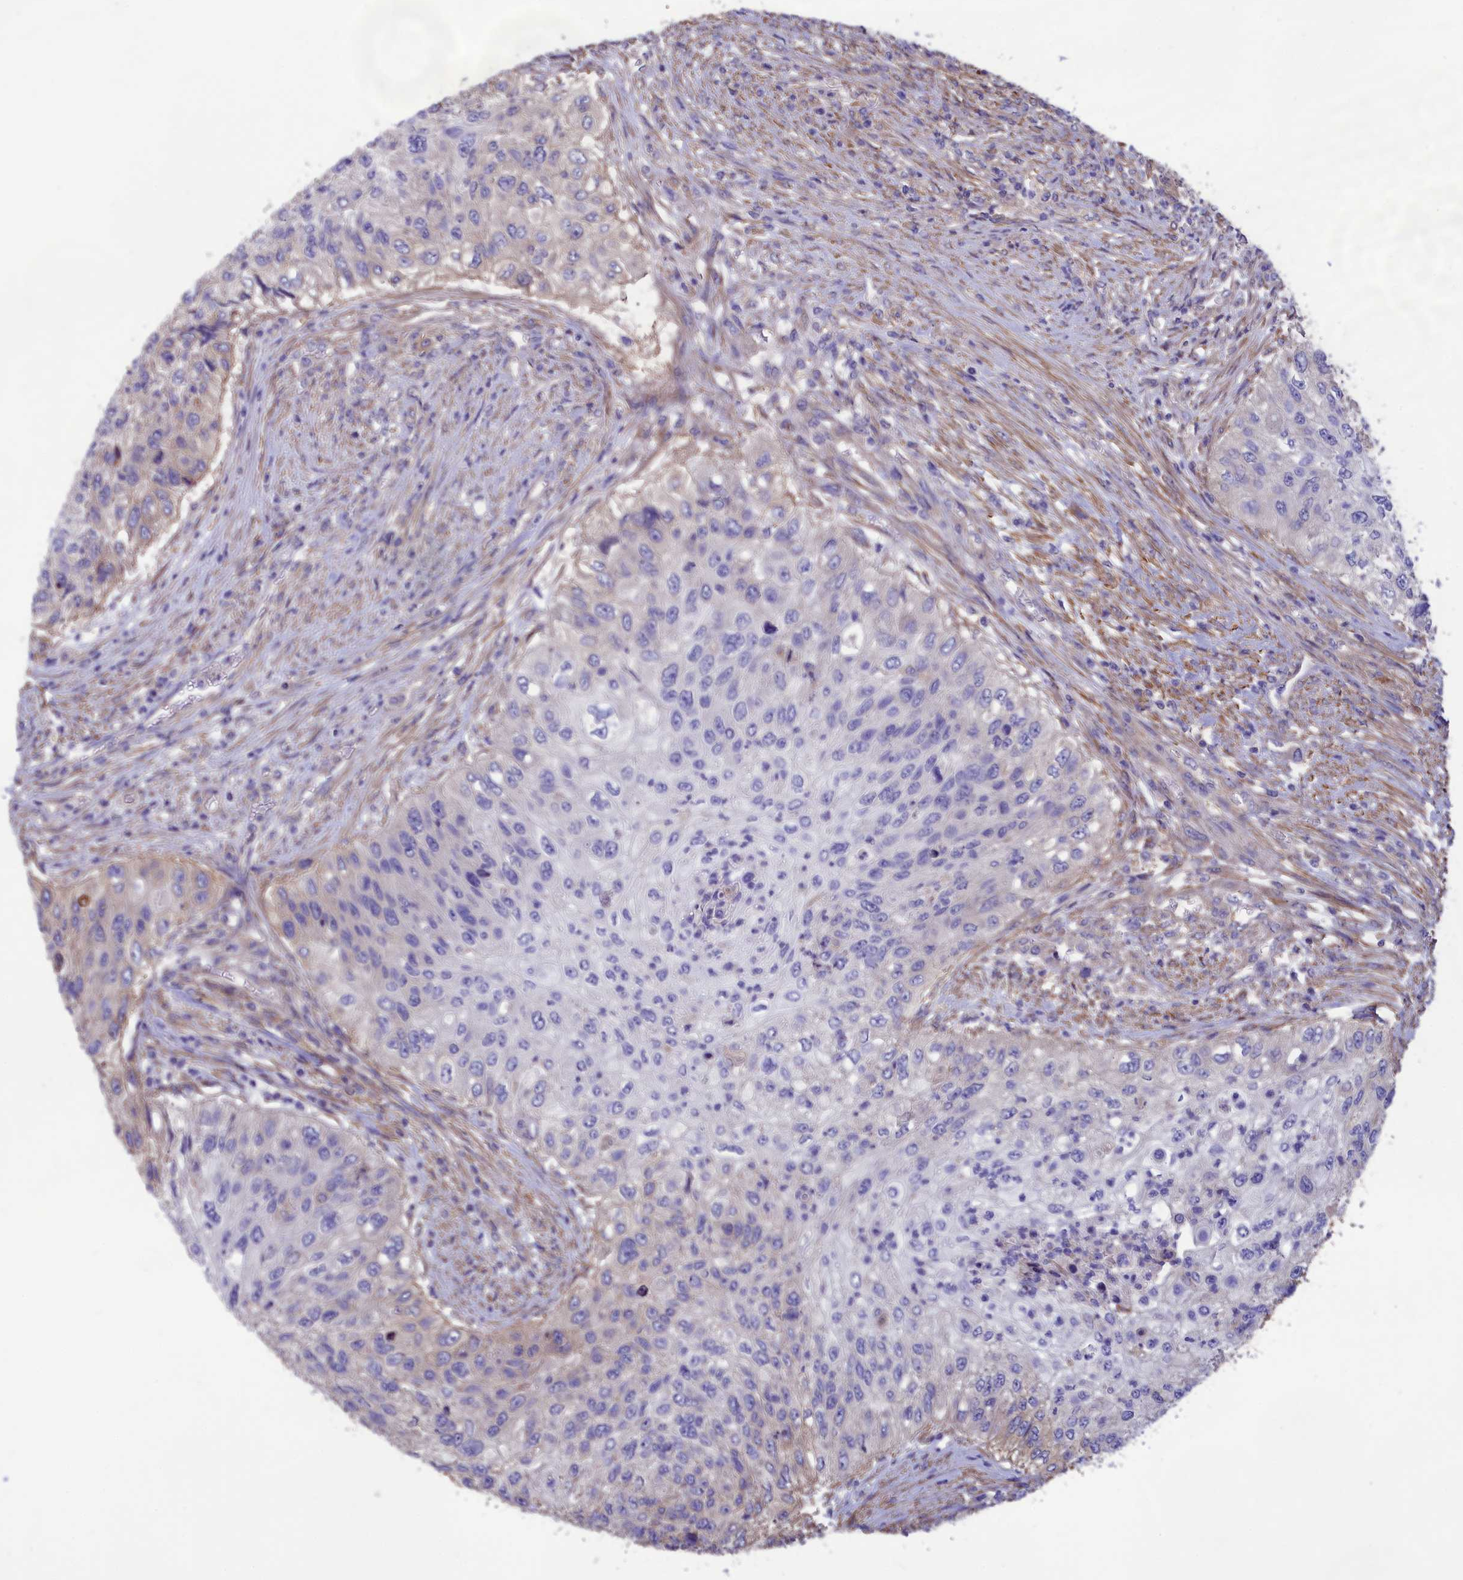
{"staining": {"intensity": "negative", "quantity": "none", "location": "none"}, "tissue": "urothelial cancer", "cell_type": "Tumor cells", "image_type": "cancer", "snomed": [{"axis": "morphology", "description": "Urothelial carcinoma, High grade"}, {"axis": "topography", "description": "Urinary bladder"}], "caption": "IHC image of urothelial cancer stained for a protein (brown), which reveals no positivity in tumor cells. (Stains: DAB (3,3'-diaminobenzidine) immunohistochemistry with hematoxylin counter stain, Microscopy: brightfield microscopy at high magnification).", "gene": "AMDHD2", "patient": {"sex": "female", "age": 60}}